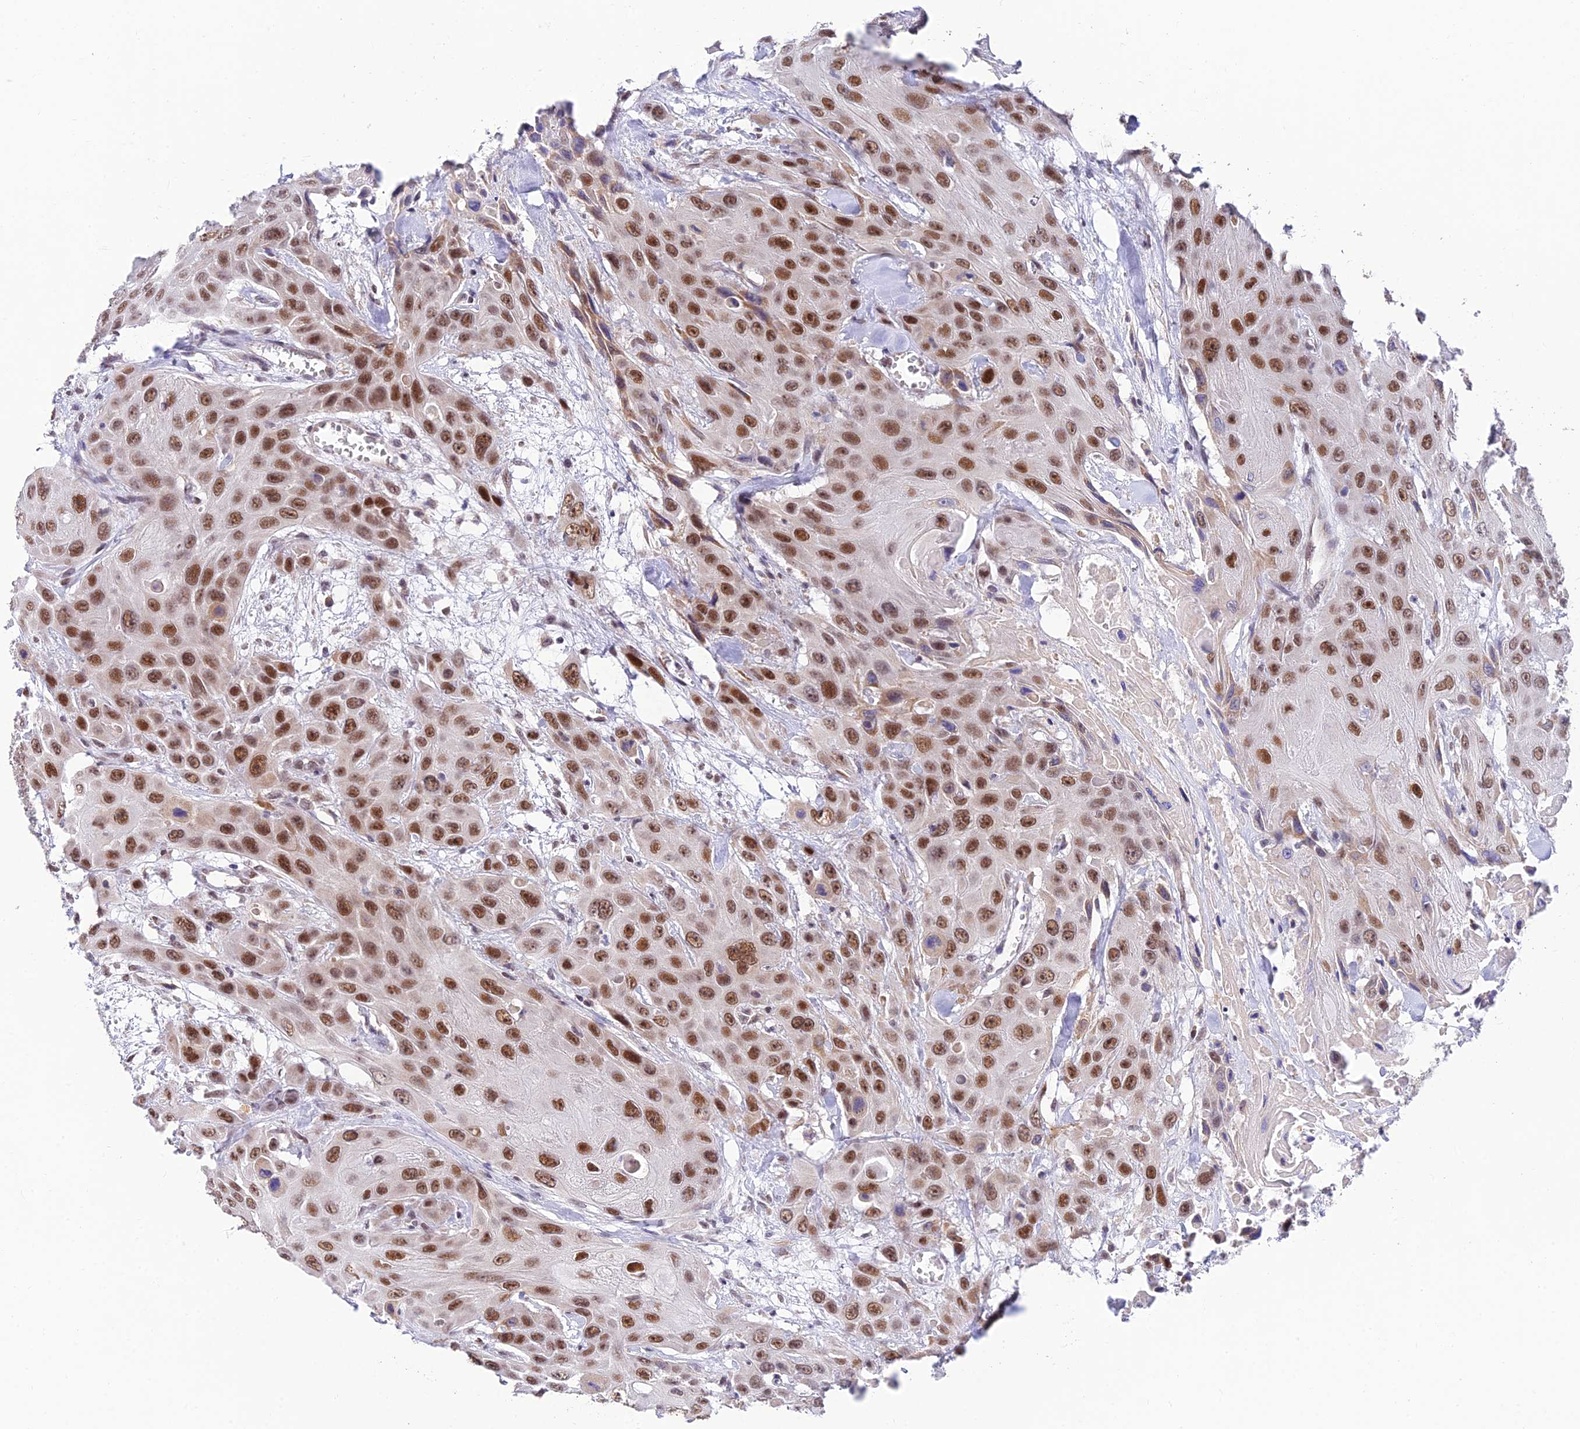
{"staining": {"intensity": "moderate", "quantity": ">75%", "location": "nuclear"}, "tissue": "head and neck cancer", "cell_type": "Tumor cells", "image_type": "cancer", "snomed": [{"axis": "morphology", "description": "Squamous cell carcinoma, NOS"}, {"axis": "topography", "description": "Head-Neck"}], "caption": "Immunohistochemical staining of head and neck squamous cell carcinoma demonstrates medium levels of moderate nuclear protein staining in about >75% of tumor cells.", "gene": "C2orf49", "patient": {"sex": "male", "age": 81}}